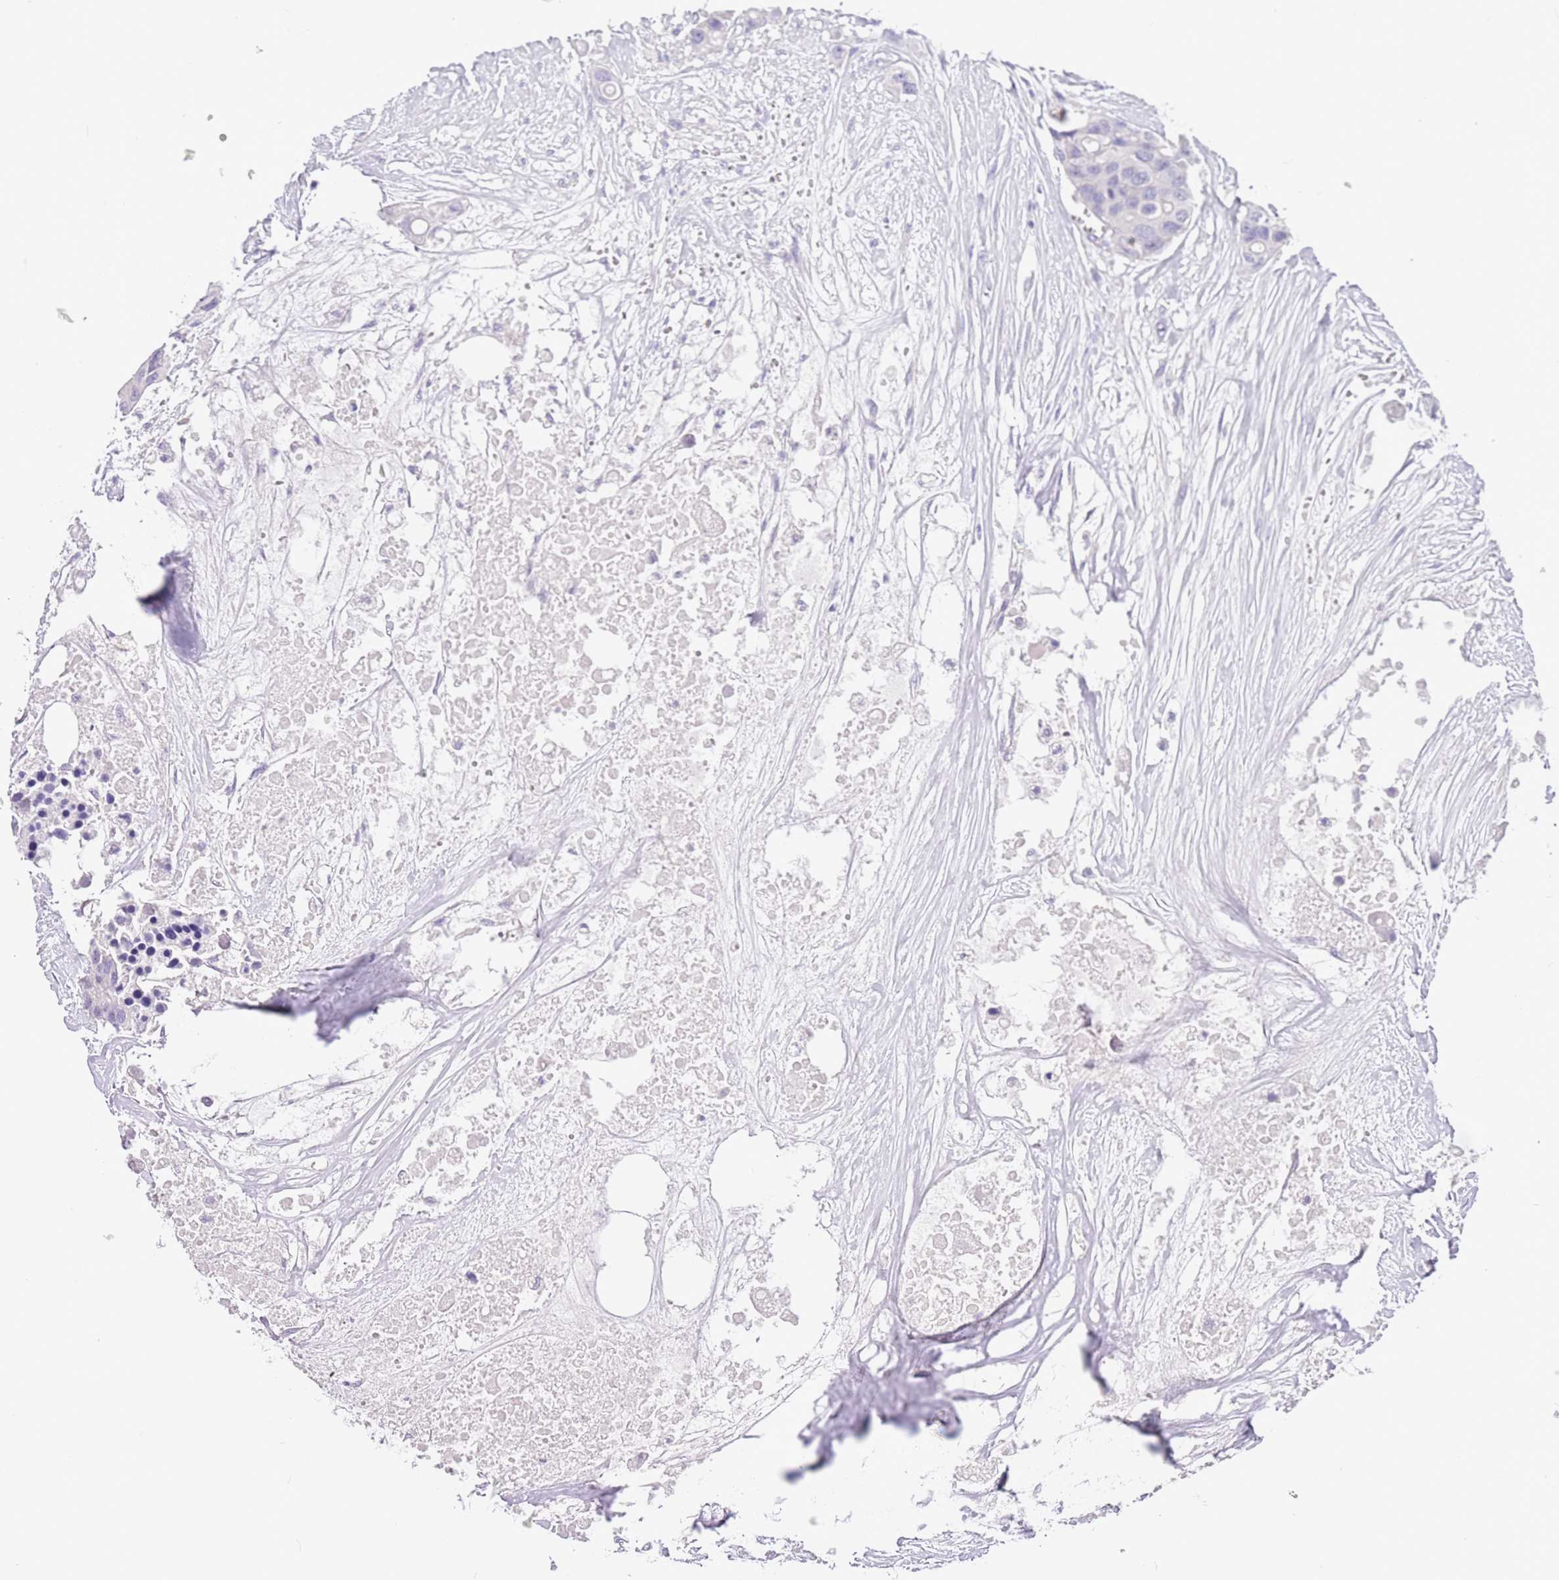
{"staining": {"intensity": "negative", "quantity": "none", "location": "none"}, "tissue": "colorectal cancer", "cell_type": "Tumor cells", "image_type": "cancer", "snomed": [{"axis": "morphology", "description": "Adenocarcinoma, NOS"}, {"axis": "topography", "description": "Colon"}], "caption": "The histopathology image exhibits no staining of tumor cells in adenocarcinoma (colorectal).", "gene": "RFK", "patient": {"sex": "male", "age": 77}}